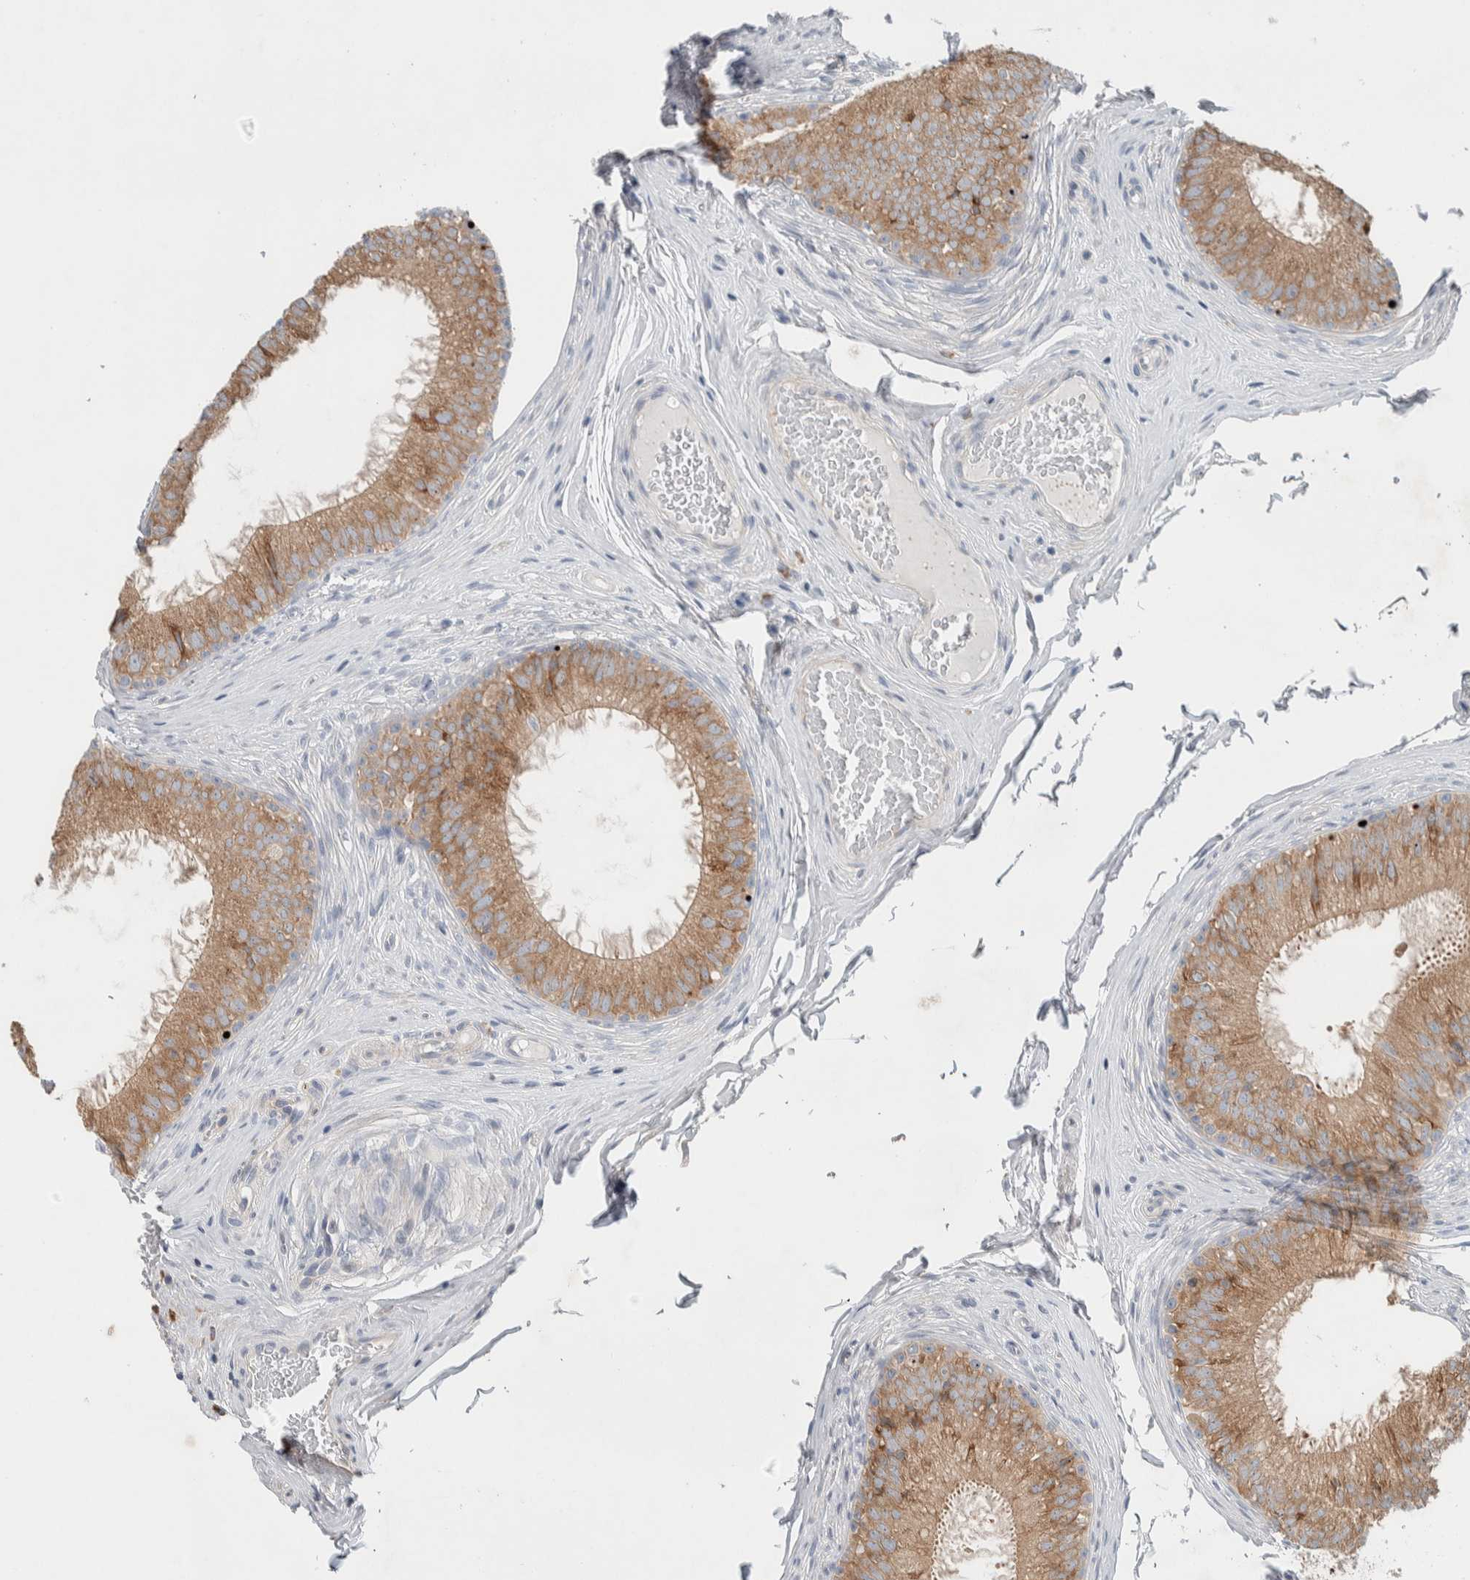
{"staining": {"intensity": "moderate", "quantity": ">75%", "location": "cytoplasmic/membranous"}, "tissue": "epididymis", "cell_type": "Glandular cells", "image_type": "normal", "snomed": [{"axis": "morphology", "description": "Normal tissue, NOS"}, {"axis": "topography", "description": "Epididymis"}], "caption": "Brown immunohistochemical staining in unremarkable human epididymis exhibits moderate cytoplasmic/membranous positivity in approximately >75% of glandular cells.", "gene": "ADCY8", "patient": {"sex": "male", "age": 32}}